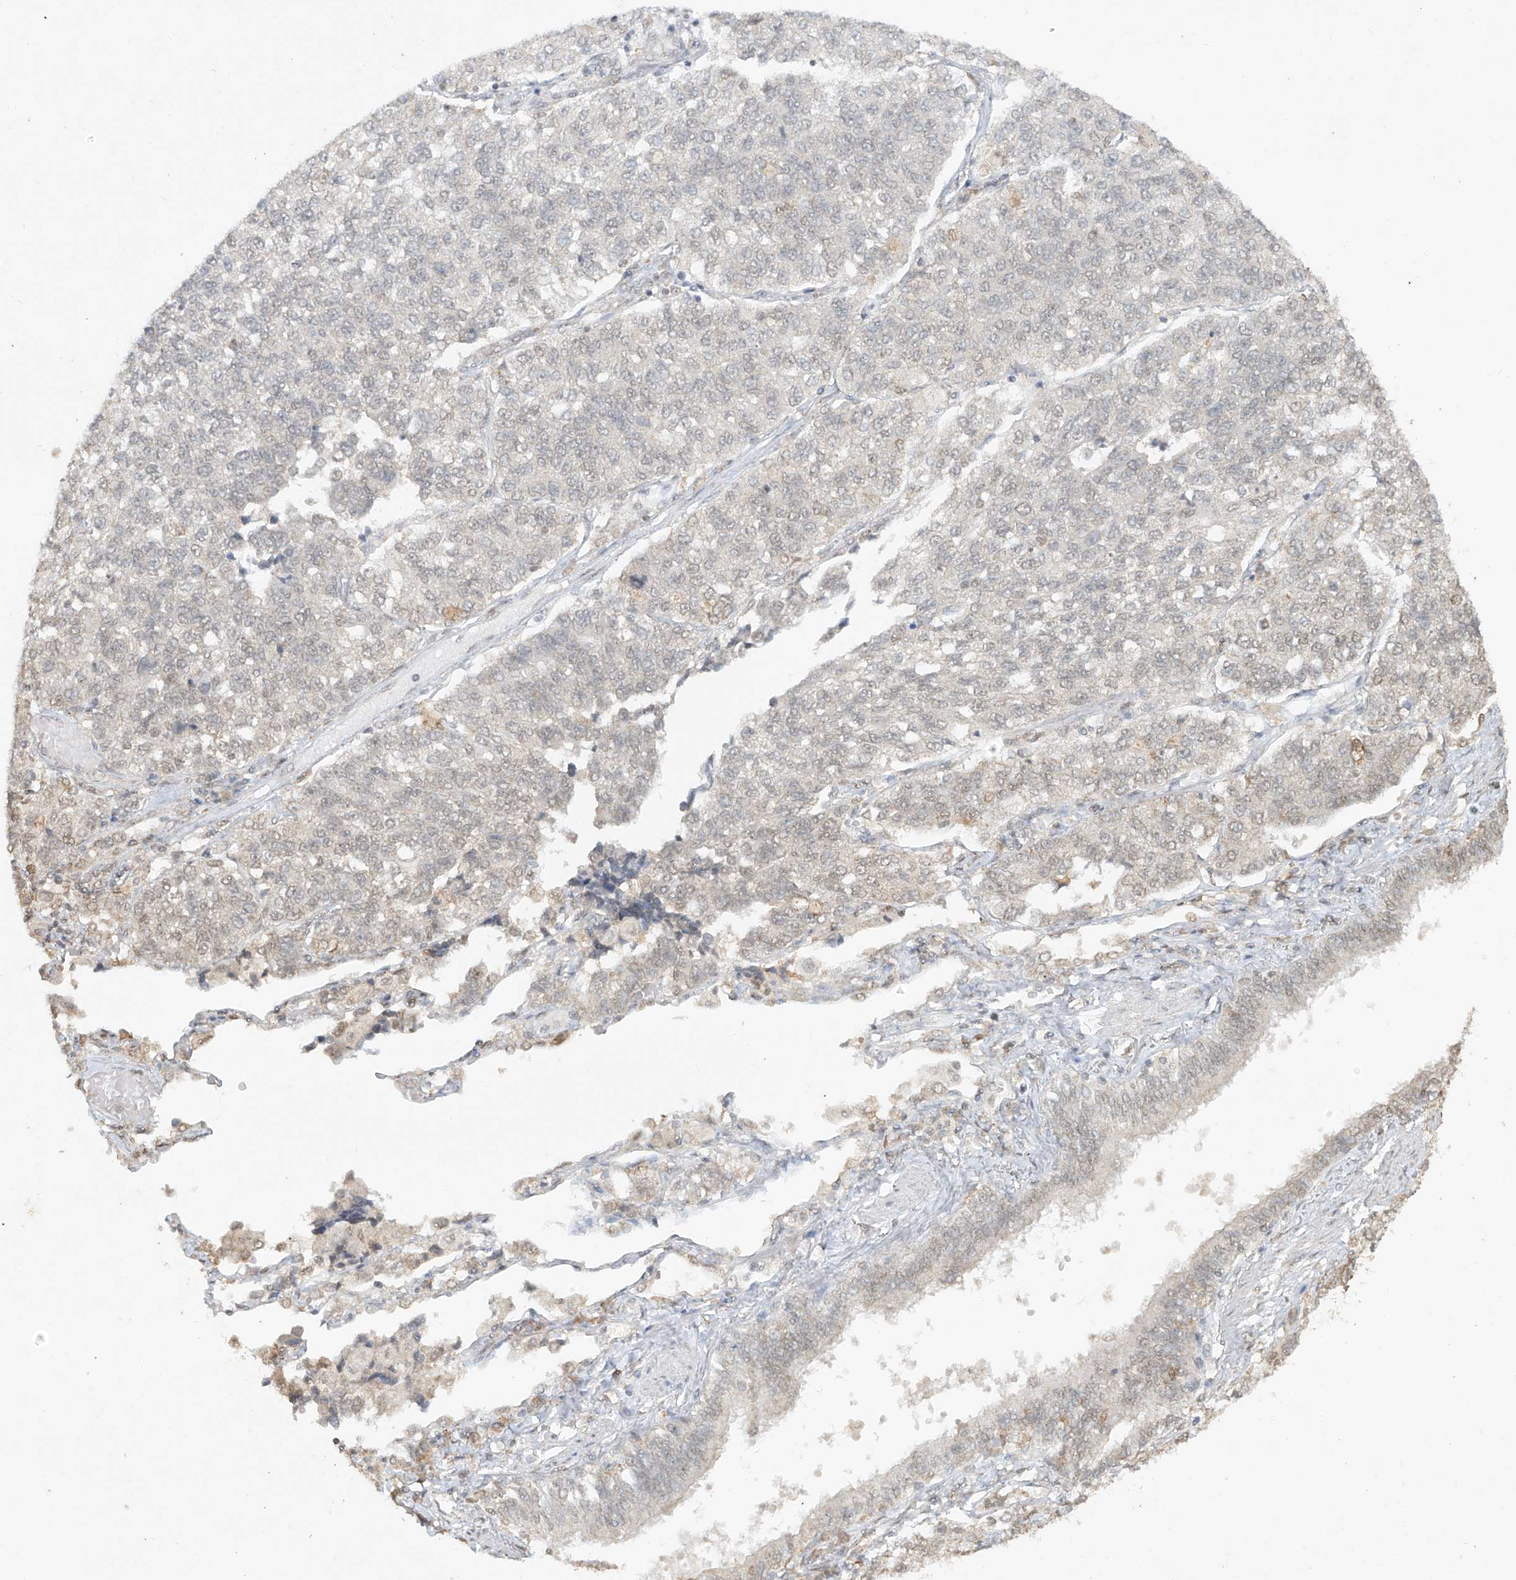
{"staining": {"intensity": "negative", "quantity": "none", "location": "none"}, "tissue": "lung cancer", "cell_type": "Tumor cells", "image_type": "cancer", "snomed": [{"axis": "morphology", "description": "Adenocarcinoma, NOS"}, {"axis": "topography", "description": "Lung"}], "caption": "A photomicrograph of human lung adenocarcinoma is negative for staining in tumor cells.", "gene": "TIGAR", "patient": {"sex": "male", "age": 49}}